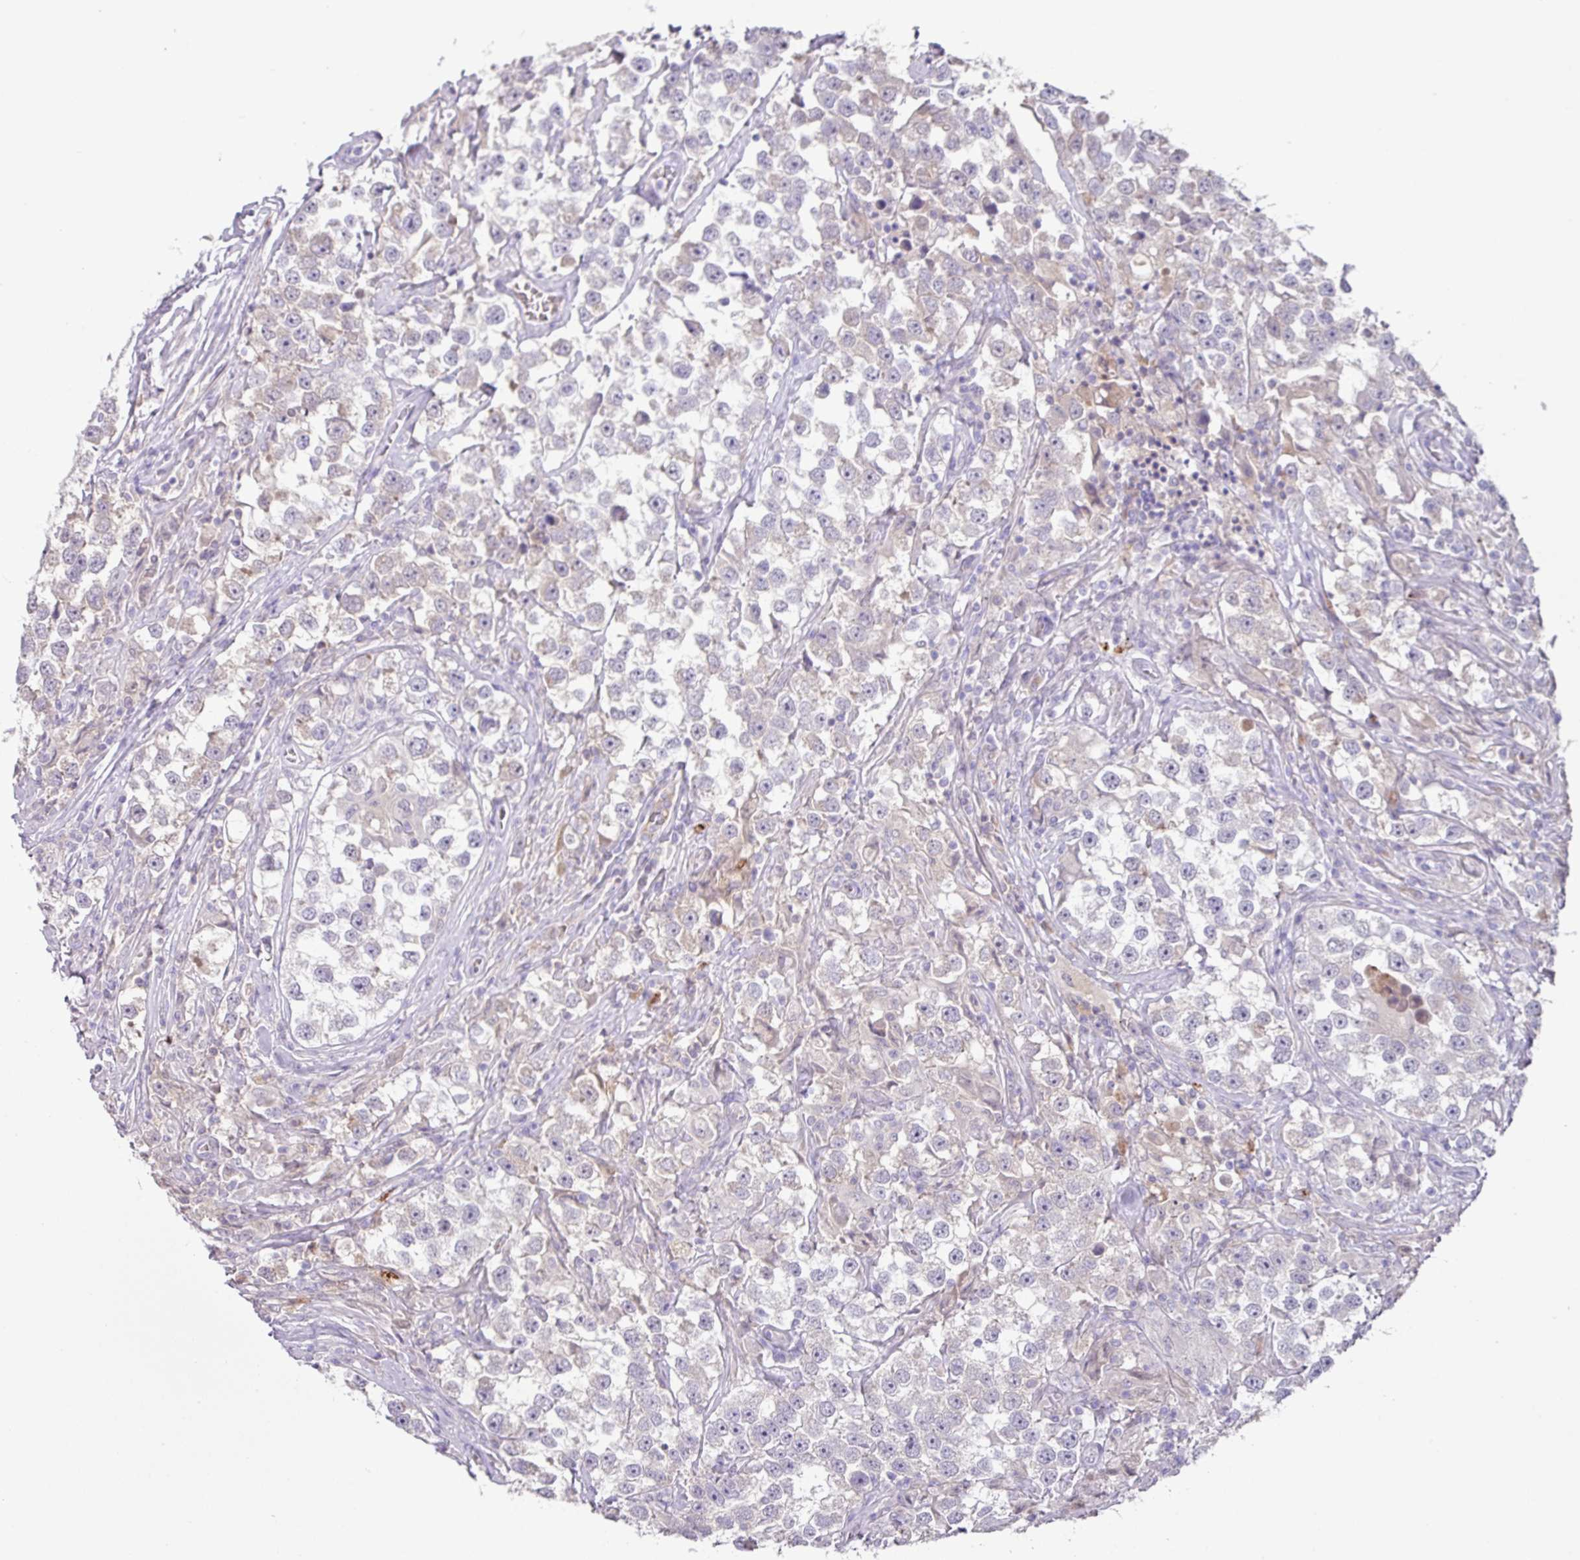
{"staining": {"intensity": "negative", "quantity": "none", "location": "none"}, "tissue": "testis cancer", "cell_type": "Tumor cells", "image_type": "cancer", "snomed": [{"axis": "morphology", "description": "Seminoma, NOS"}, {"axis": "topography", "description": "Testis"}], "caption": "Human testis cancer (seminoma) stained for a protein using immunohistochemistry (IHC) reveals no positivity in tumor cells.", "gene": "PLEKHH3", "patient": {"sex": "male", "age": 46}}